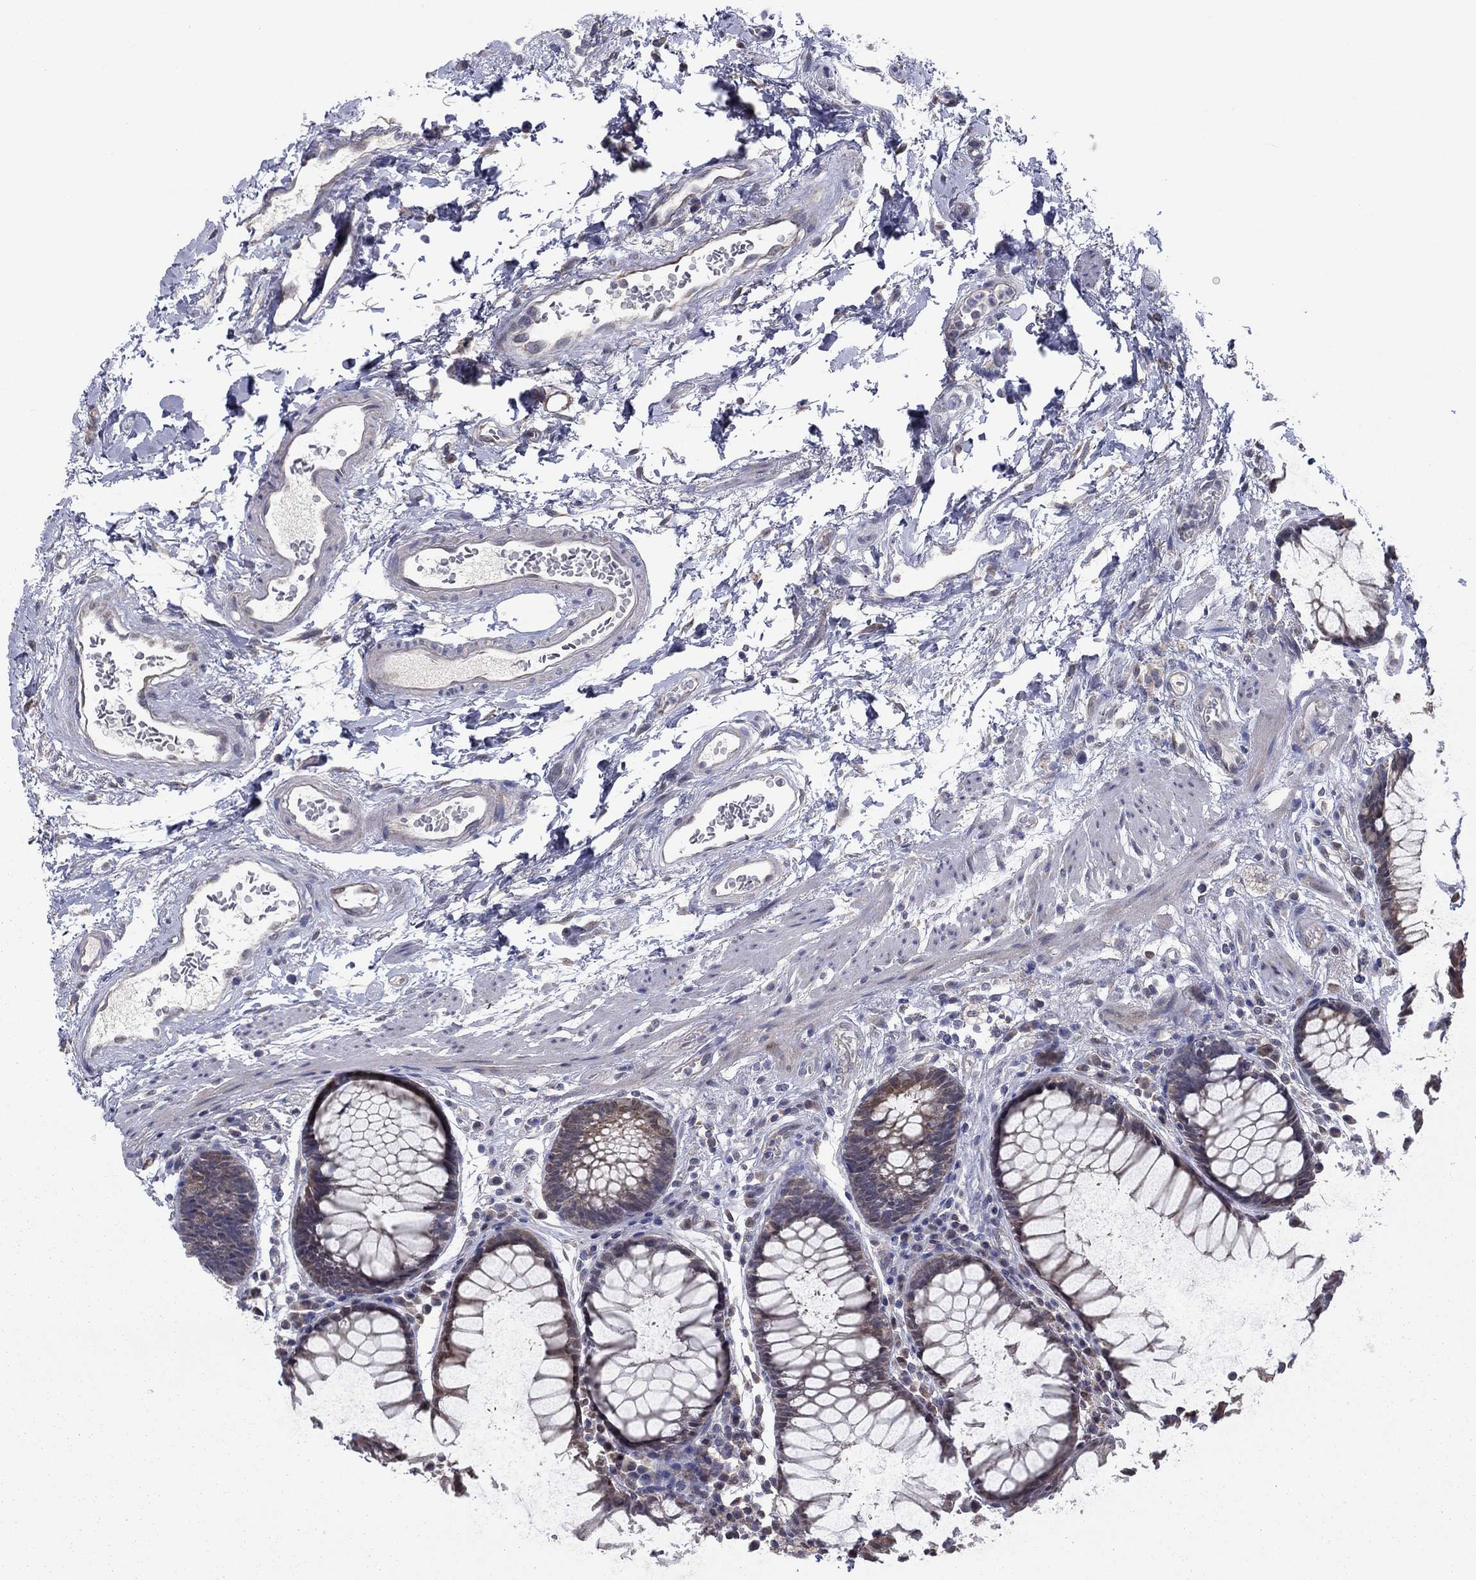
{"staining": {"intensity": "moderate", "quantity": "<25%", "location": "cytoplasmic/membranous"}, "tissue": "rectum", "cell_type": "Glandular cells", "image_type": "normal", "snomed": [{"axis": "morphology", "description": "Normal tissue, NOS"}, {"axis": "topography", "description": "Rectum"}], "caption": "The image displays staining of benign rectum, revealing moderate cytoplasmic/membranous protein staining (brown color) within glandular cells. The protein of interest is stained brown, and the nuclei are stained in blue (DAB (3,3'-diaminobenzidine) IHC with brightfield microscopy, high magnification).", "gene": "GRHPR", "patient": {"sex": "female", "age": 68}}